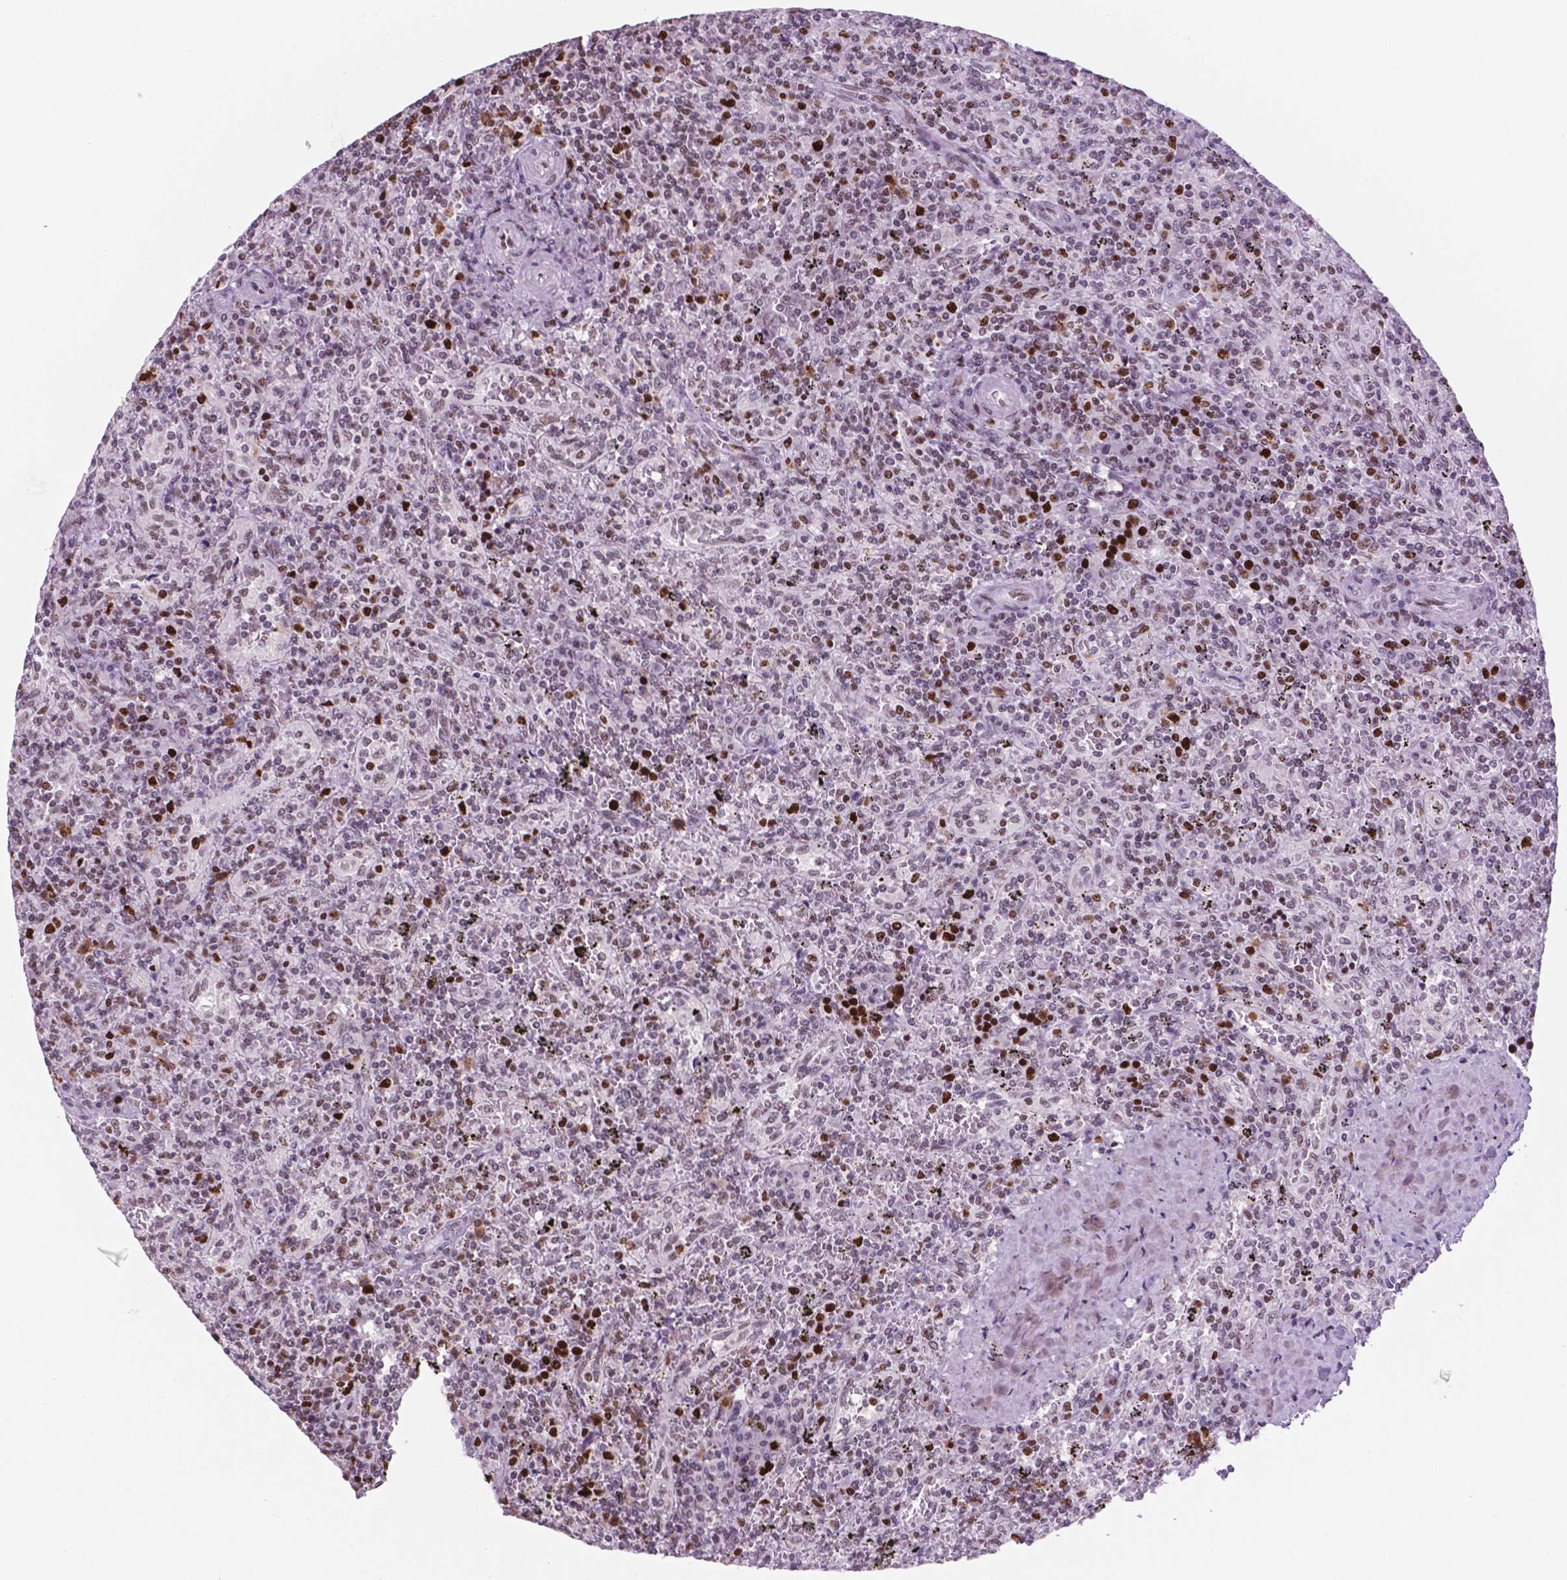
{"staining": {"intensity": "moderate", "quantity": "25%-75%", "location": "nuclear"}, "tissue": "lymphoma", "cell_type": "Tumor cells", "image_type": "cancer", "snomed": [{"axis": "morphology", "description": "Malignant lymphoma, non-Hodgkin's type, Low grade"}, {"axis": "topography", "description": "Spleen"}], "caption": "Tumor cells reveal medium levels of moderate nuclear positivity in about 25%-75% of cells in human malignant lymphoma, non-Hodgkin's type (low-grade). (brown staining indicates protein expression, while blue staining denotes nuclei).", "gene": "MSH6", "patient": {"sex": "male", "age": 62}}